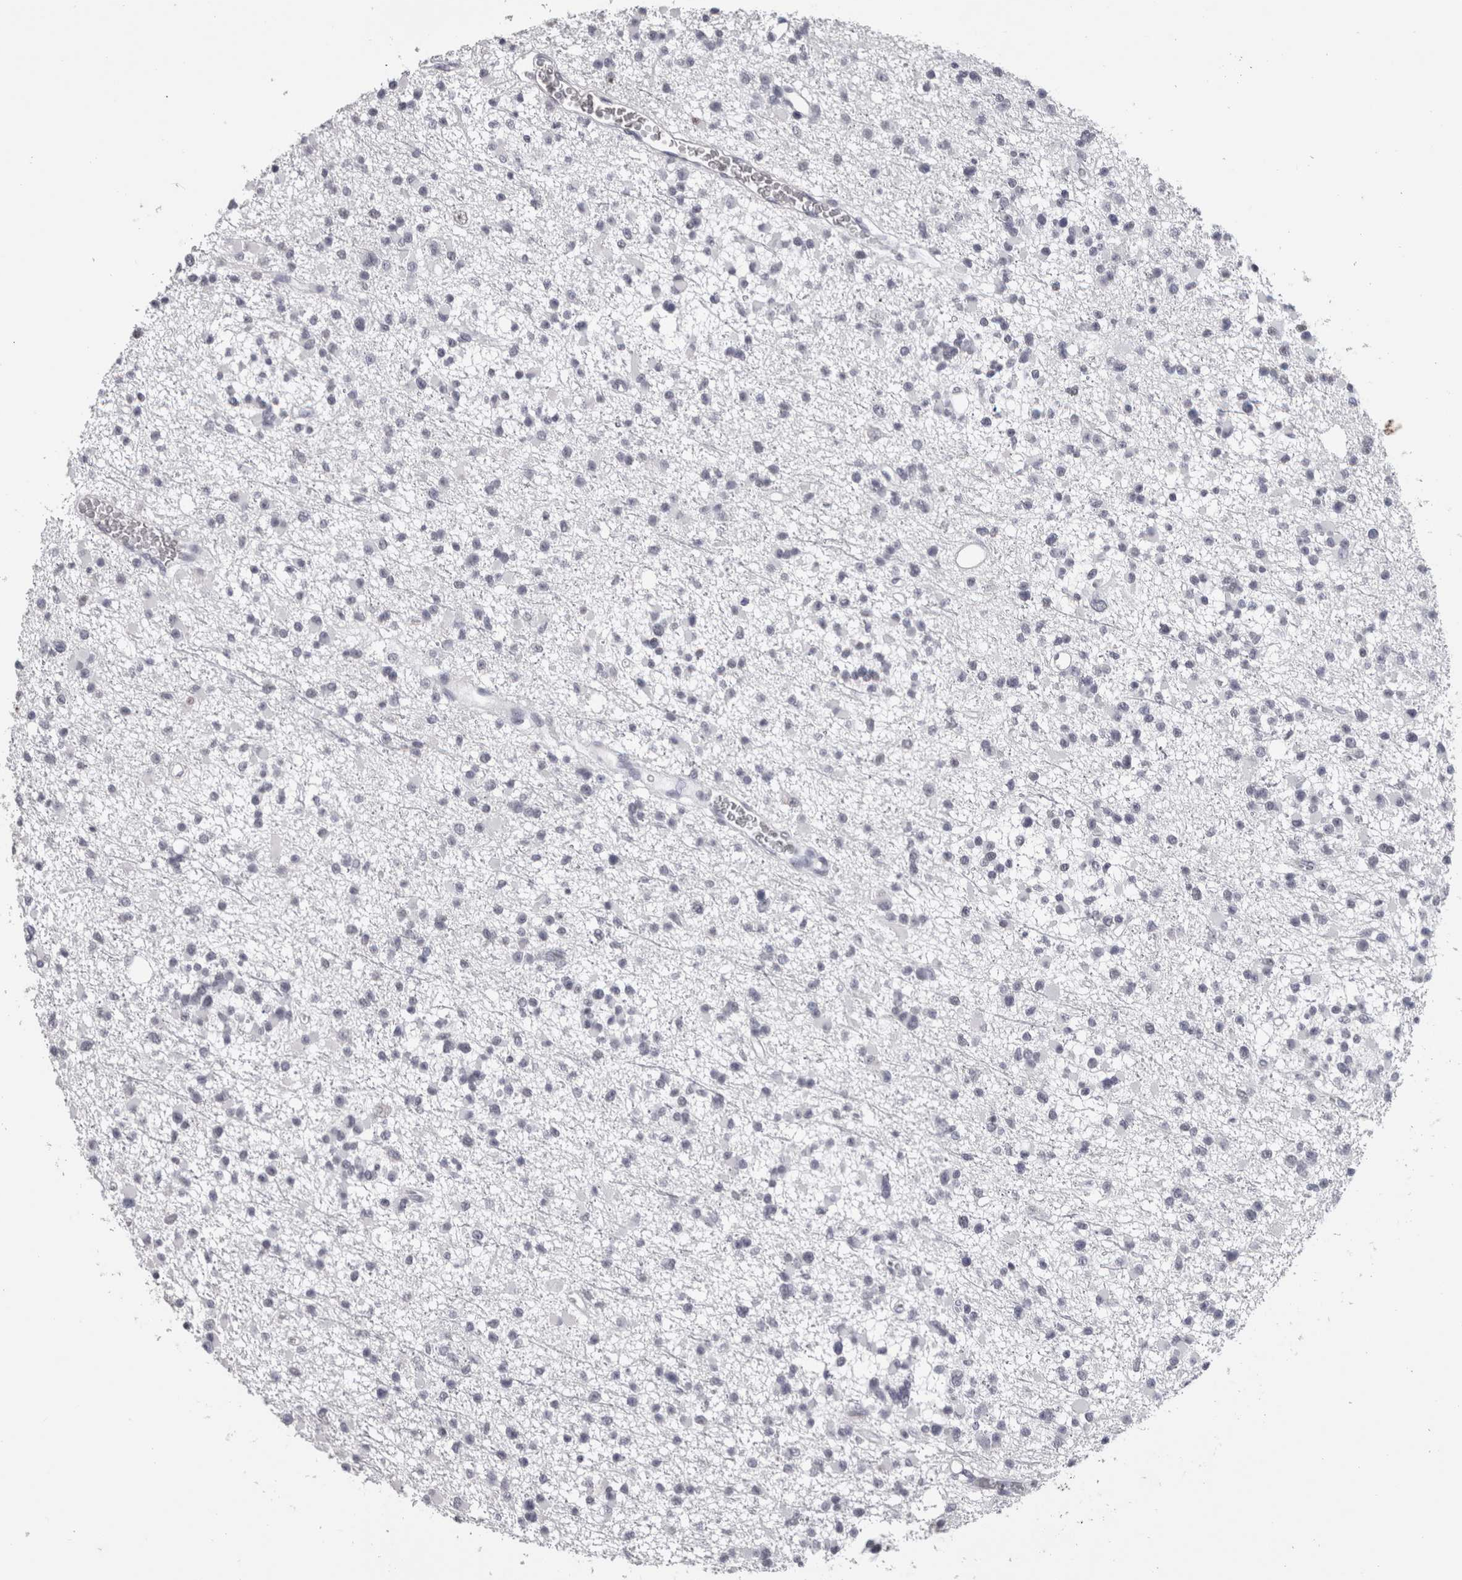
{"staining": {"intensity": "negative", "quantity": "none", "location": "none"}, "tissue": "glioma", "cell_type": "Tumor cells", "image_type": "cancer", "snomed": [{"axis": "morphology", "description": "Glioma, malignant, Low grade"}, {"axis": "topography", "description": "Brain"}], "caption": "This is an immunohistochemistry (IHC) photomicrograph of glioma. There is no staining in tumor cells.", "gene": "DDX17", "patient": {"sex": "female", "age": 22}}